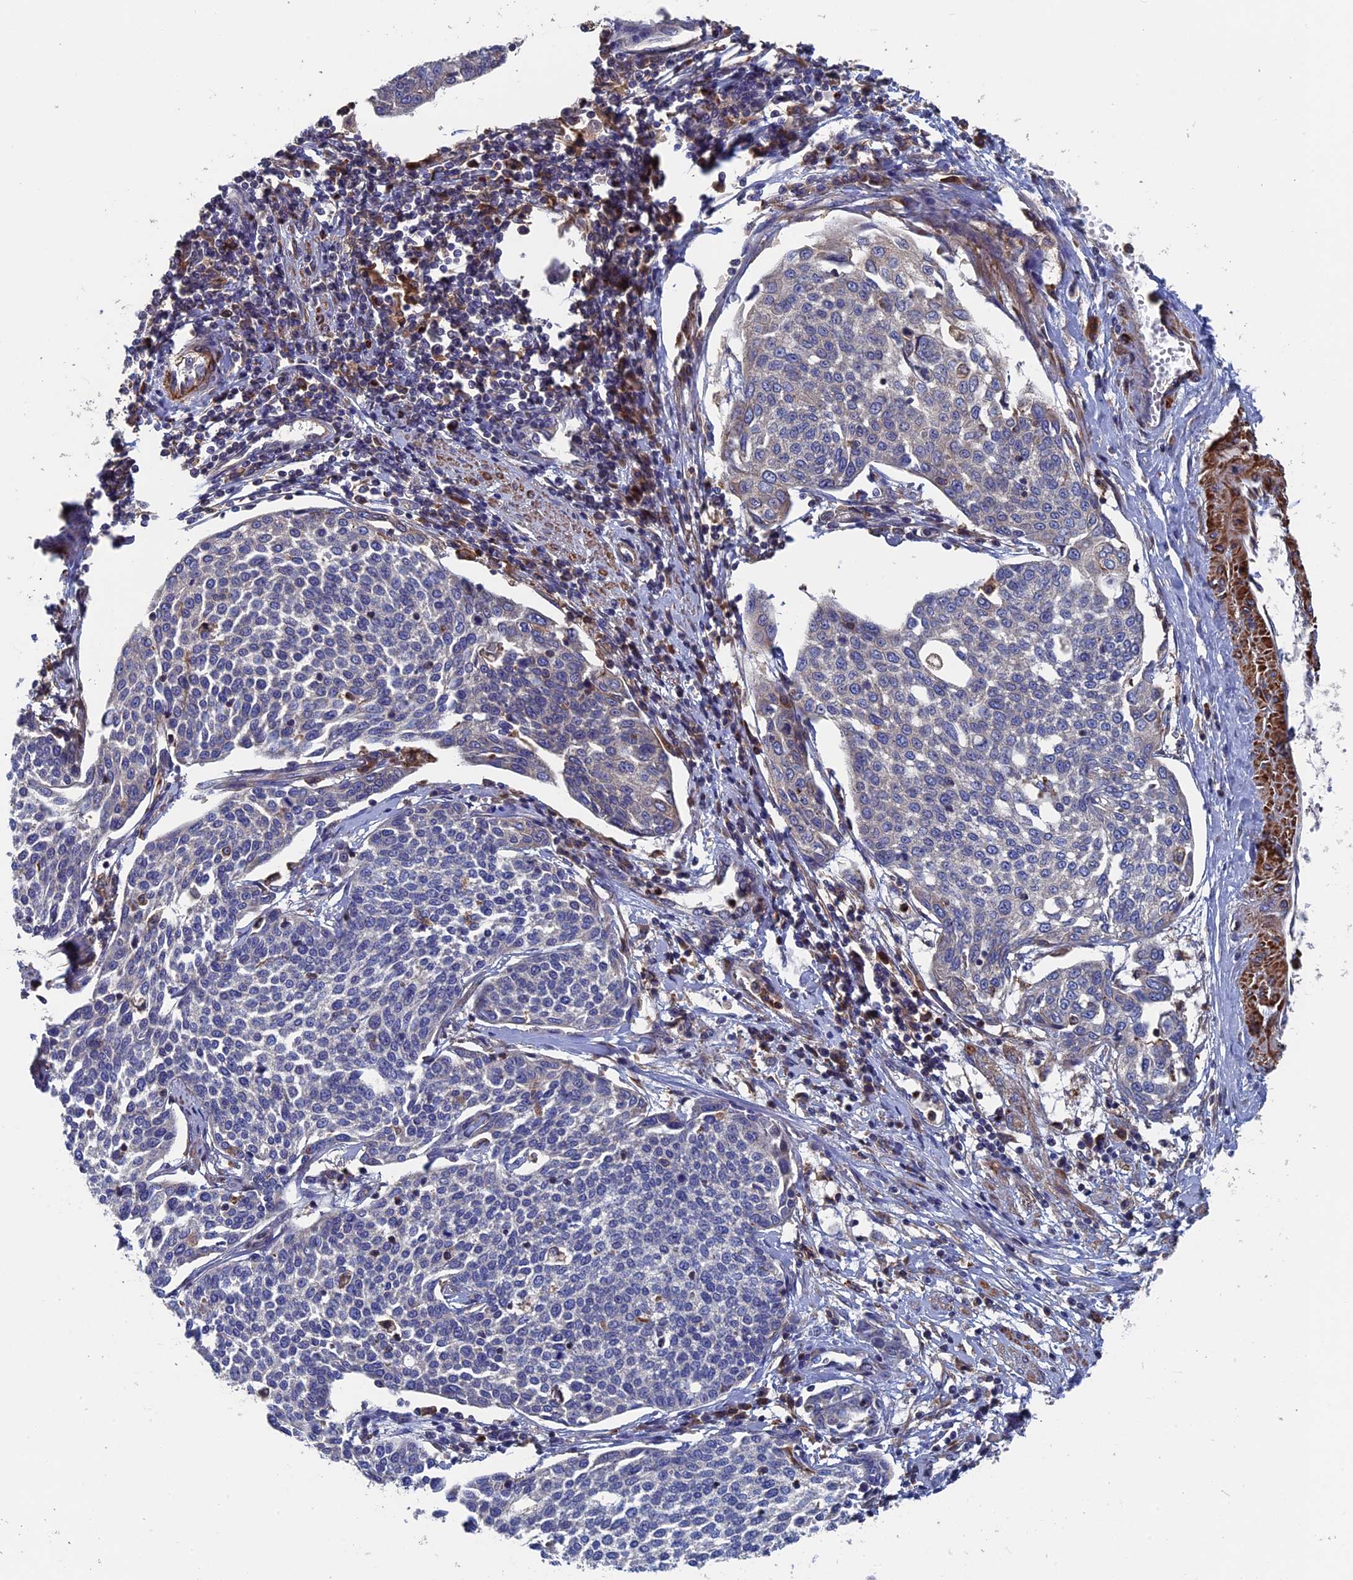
{"staining": {"intensity": "negative", "quantity": "none", "location": "none"}, "tissue": "cervical cancer", "cell_type": "Tumor cells", "image_type": "cancer", "snomed": [{"axis": "morphology", "description": "Squamous cell carcinoma, NOS"}, {"axis": "topography", "description": "Cervix"}], "caption": "Image shows no significant protein expression in tumor cells of squamous cell carcinoma (cervical).", "gene": "DNAJC3", "patient": {"sex": "female", "age": 34}}